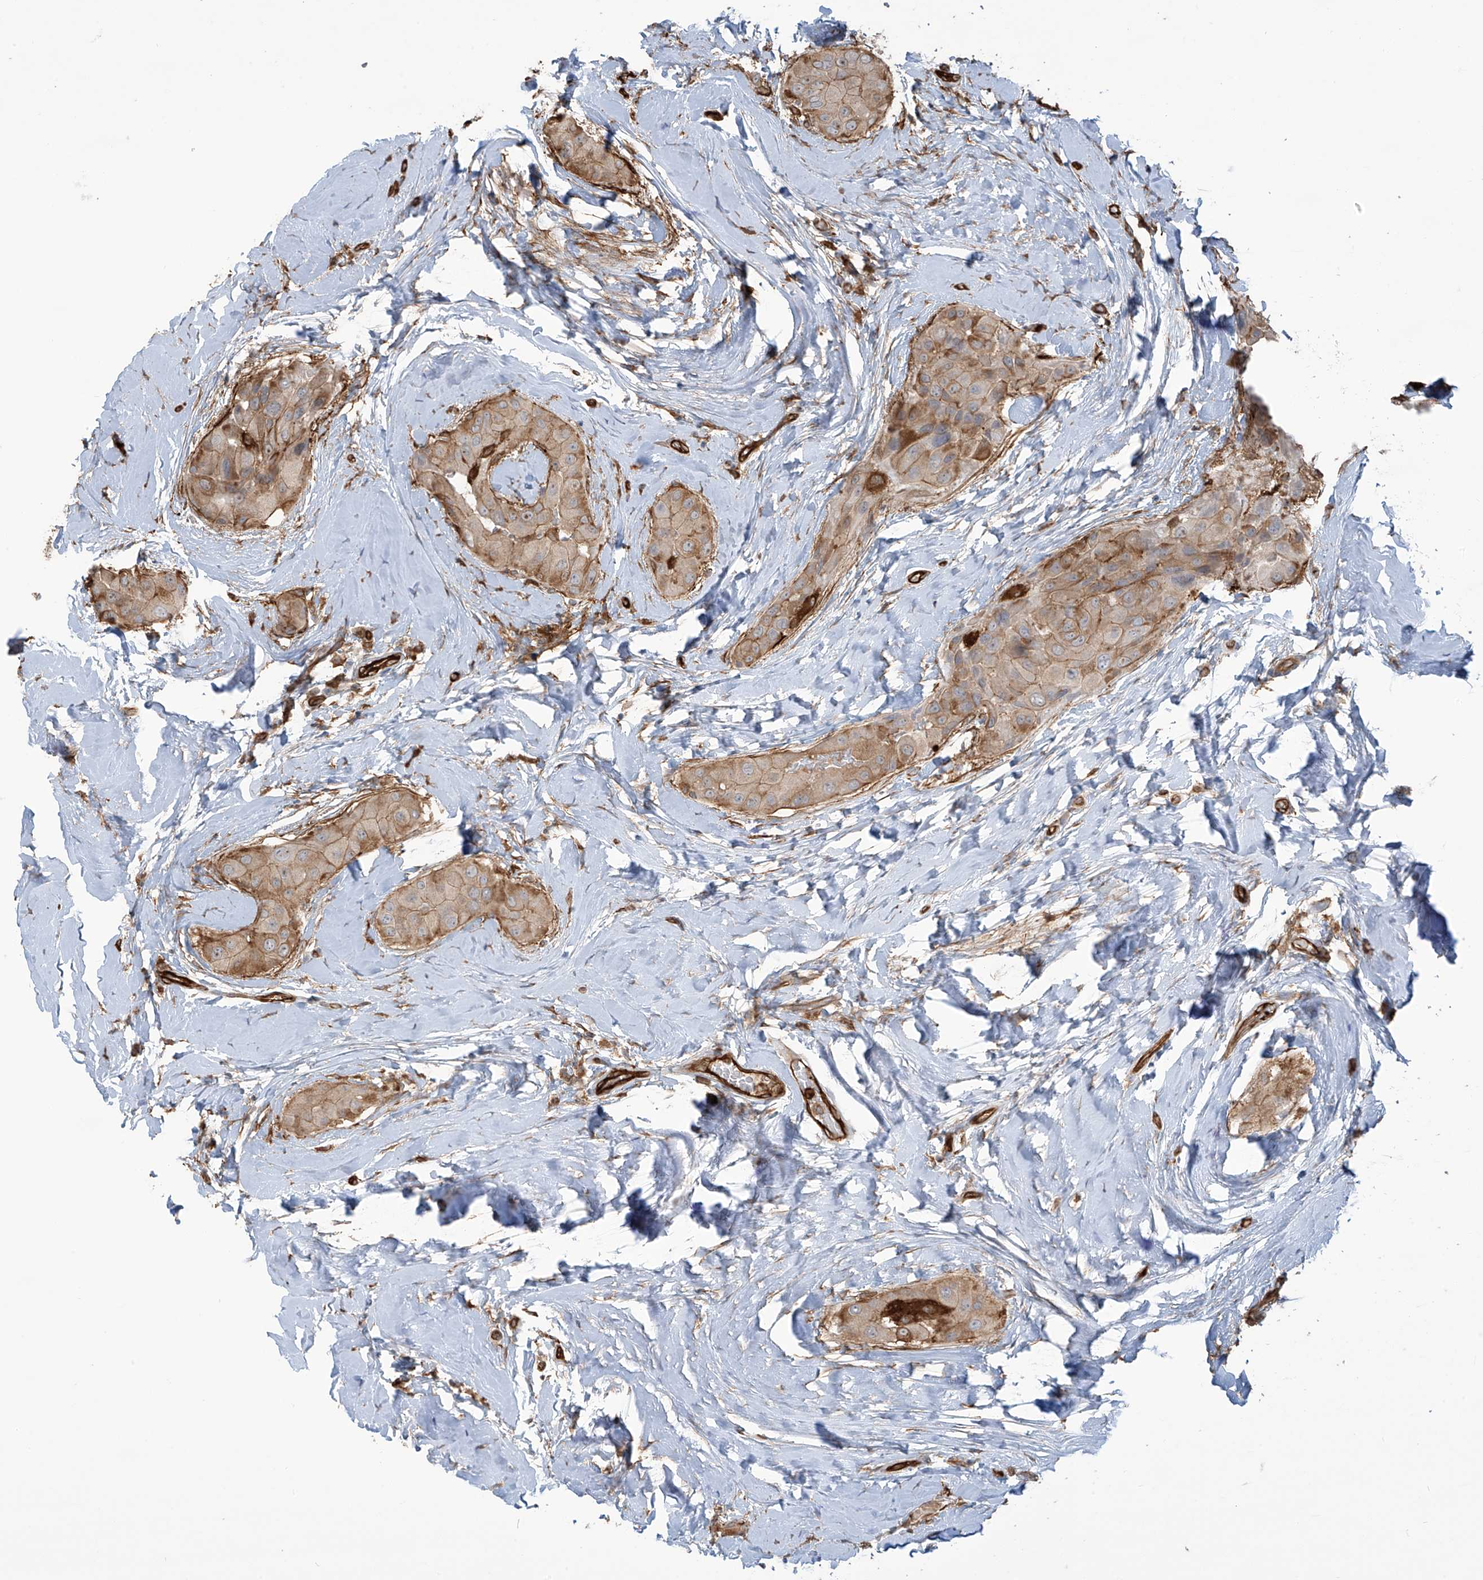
{"staining": {"intensity": "moderate", "quantity": "<25%", "location": "cytoplasmic/membranous"}, "tissue": "thyroid cancer", "cell_type": "Tumor cells", "image_type": "cancer", "snomed": [{"axis": "morphology", "description": "Papillary adenocarcinoma, NOS"}, {"axis": "topography", "description": "Thyroid gland"}], "caption": "Protein analysis of thyroid papillary adenocarcinoma tissue displays moderate cytoplasmic/membranous staining in approximately <25% of tumor cells.", "gene": "SLC9A2", "patient": {"sex": "male", "age": 33}}